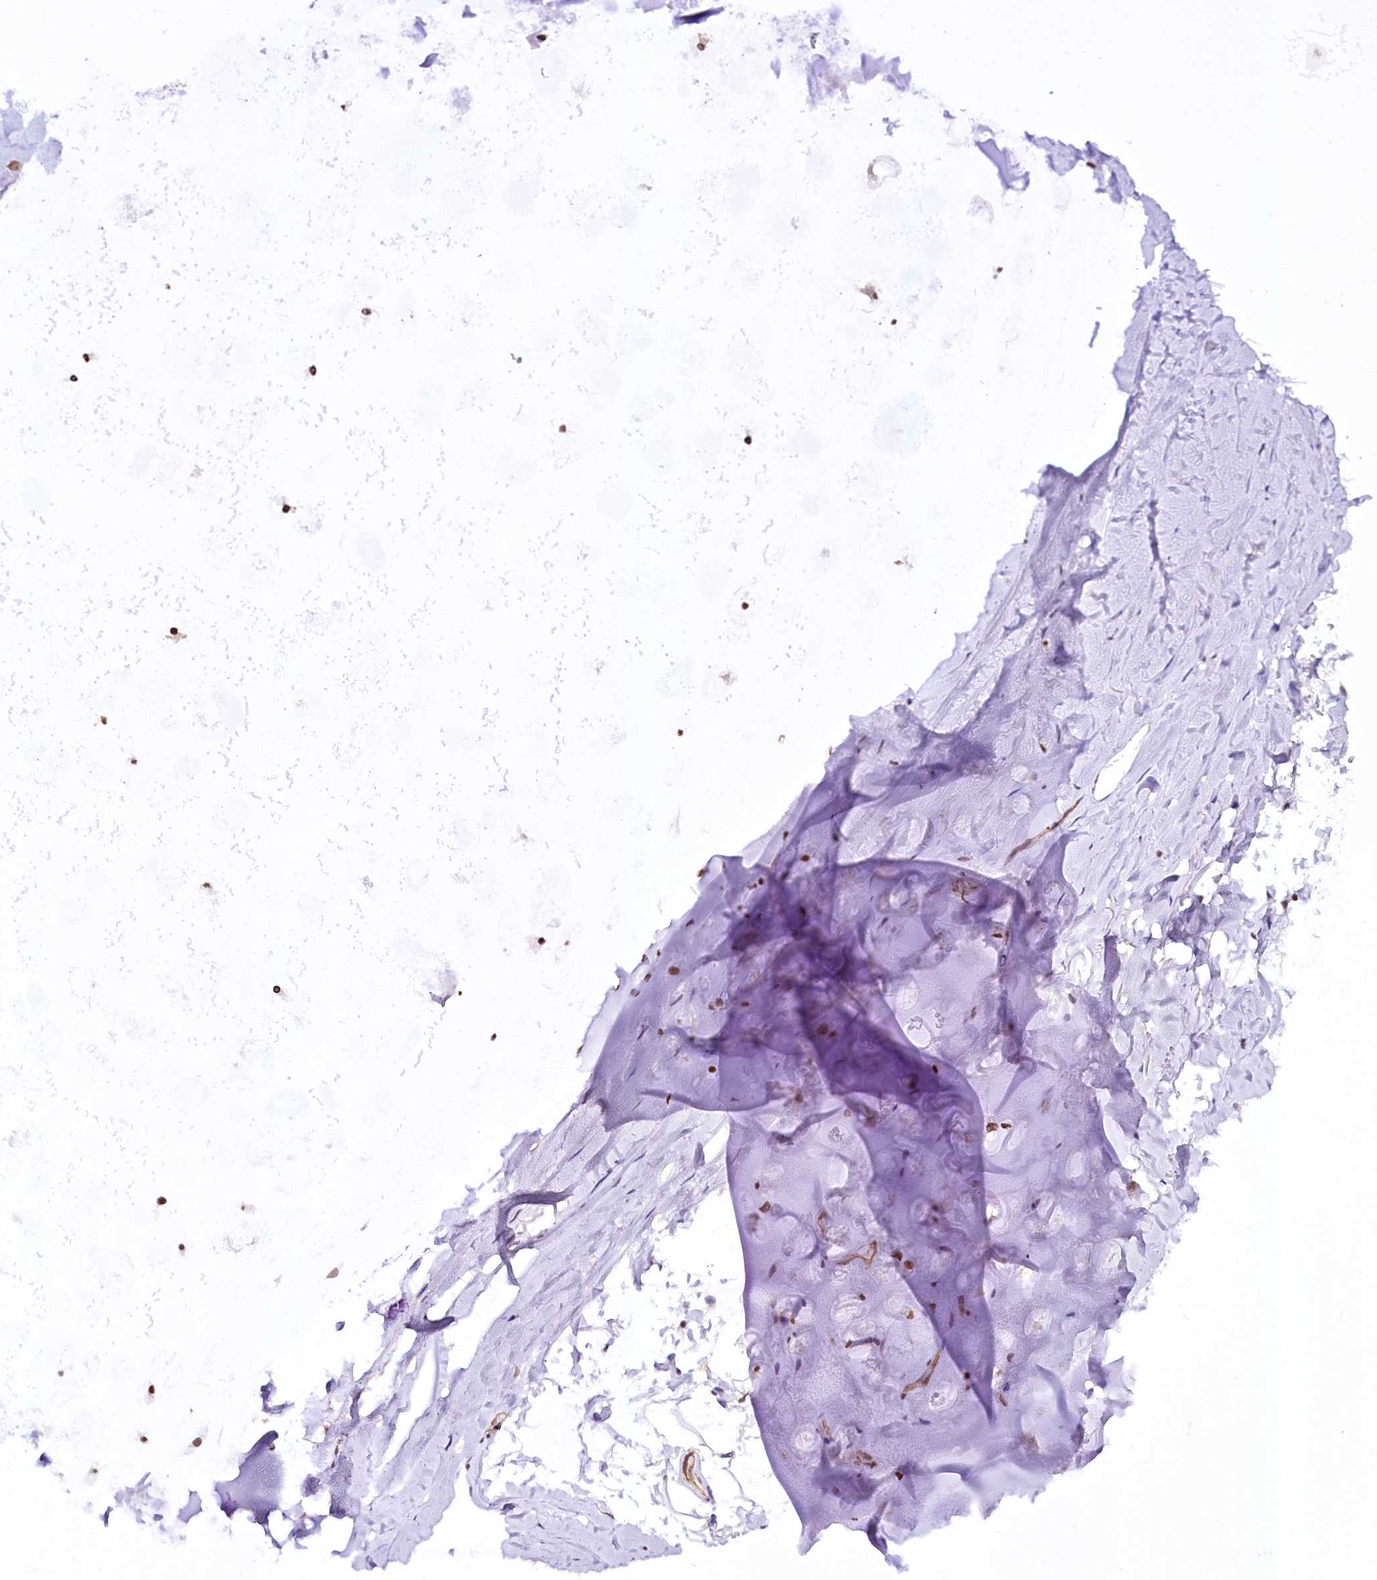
{"staining": {"intensity": "weak", "quantity": "25%-75%", "location": "nuclear"}, "tissue": "adipose tissue", "cell_type": "Adipocytes", "image_type": "normal", "snomed": [{"axis": "morphology", "description": "Normal tissue, NOS"}, {"axis": "topography", "description": "Lymph node"}, {"axis": "topography", "description": "Bronchus"}], "caption": "An image showing weak nuclear positivity in approximately 25%-75% of adipocytes in normal adipose tissue, as visualized by brown immunohistochemical staining.", "gene": "ST7", "patient": {"sex": "male", "age": 63}}